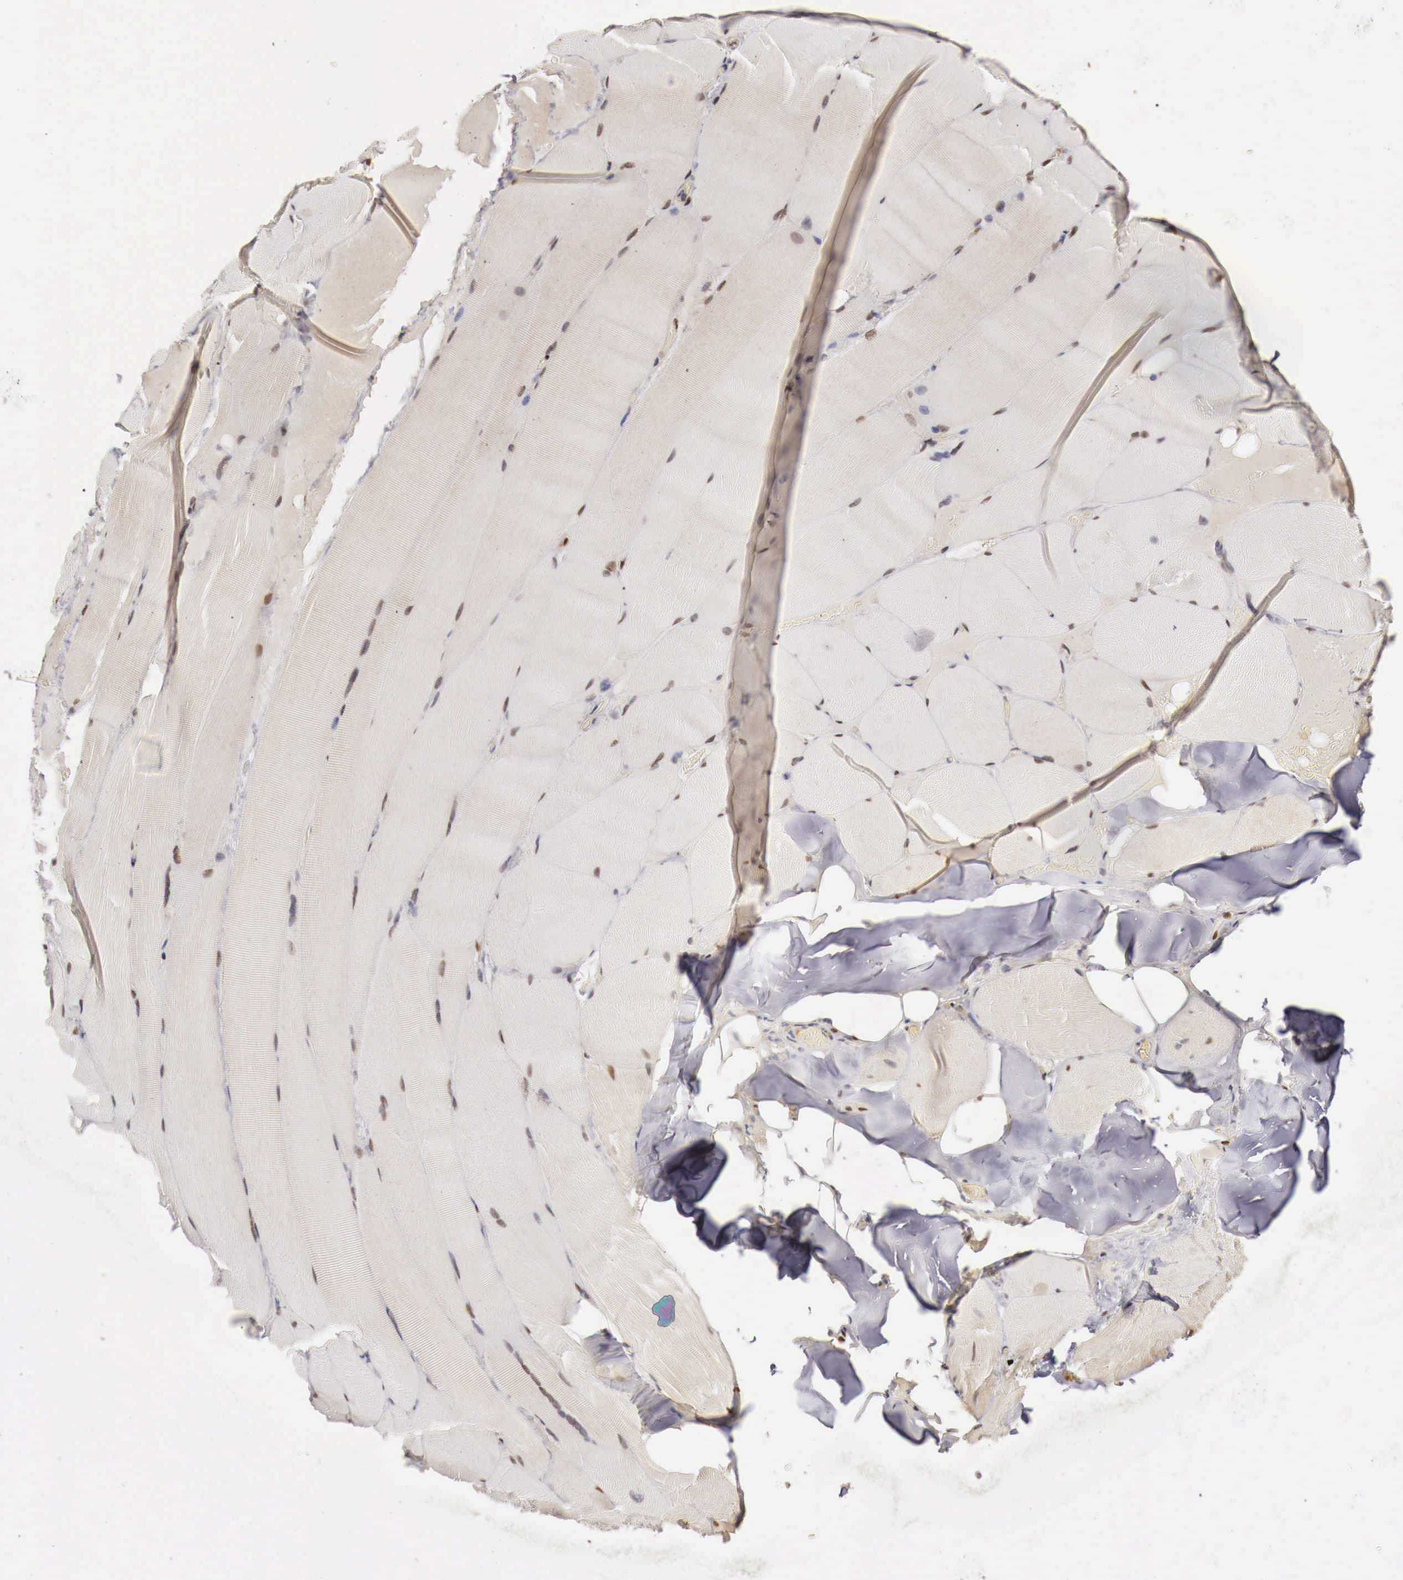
{"staining": {"intensity": "negative", "quantity": "none", "location": "none"}, "tissue": "skeletal muscle", "cell_type": "Myocytes", "image_type": "normal", "snomed": [{"axis": "morphology", "description": "Normal tissue, NOS"}, {"axis": "topography", "description": "Skeletal muscle"}], "caption": "High power microscopy image of an IHC histopathology image of unremarkable skeletal muscle, revealing no significant positivity in myocytes. The staining was performed using DAB to visualize the protein expression in brown, while the nuclei were stained in blue with hematoxylin (Magnification: 20x).", "gene": "KHDRBS2", "patient": {"sex": "male", "age": 71}}